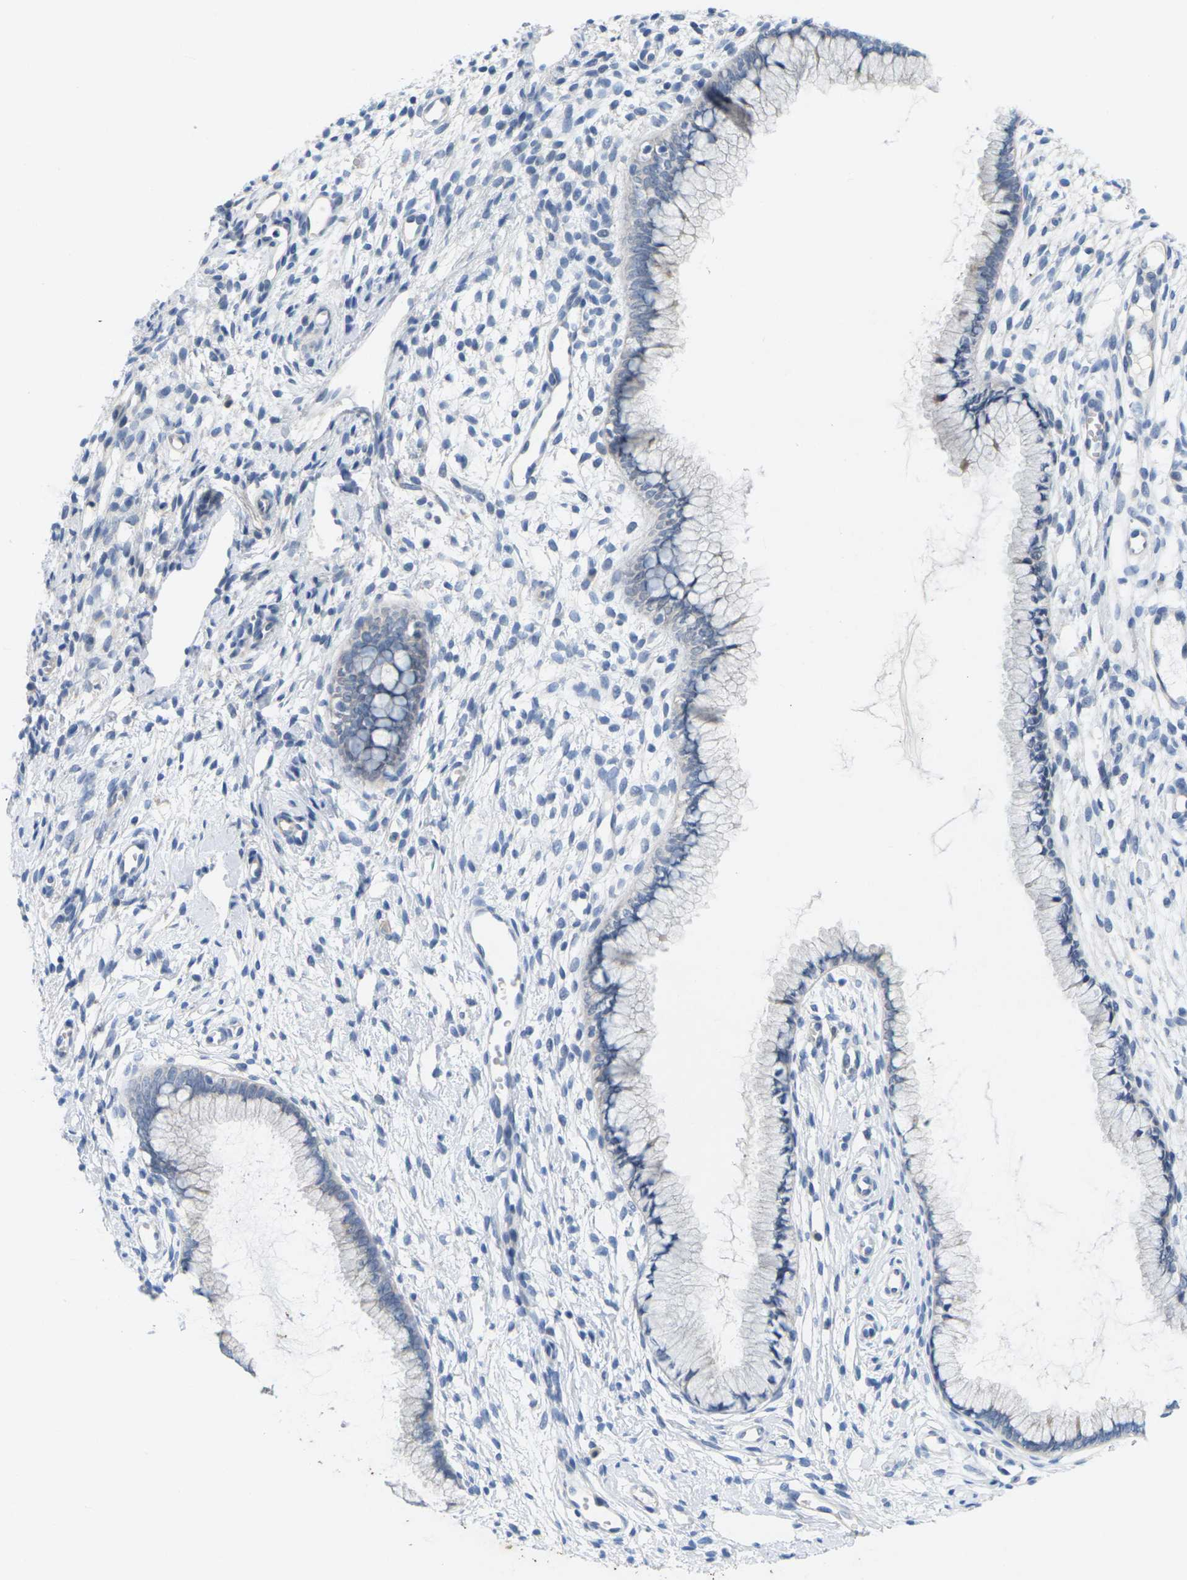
{"staining": {"intensity": "negative", "quantity": "none", "location": "none"}, "tissue": "cervix", "cell_type": "Glandular cells", "image_type": "normal", "snomed": [{"axis": "morphology", "description": "Normal tissue, NOS"}, {"axis": "topography", "description": "Cervix"}], "caption": "Glandular cells are negative for protein expression in normal human cervix. The staining is performed using DAB (3,3'-diaminobenzidine) brown chromogen with nuclei counter-stained in using hematoxylin.", "gene": "TNNI3", "patient": {"sex": "female", "age": 65}}